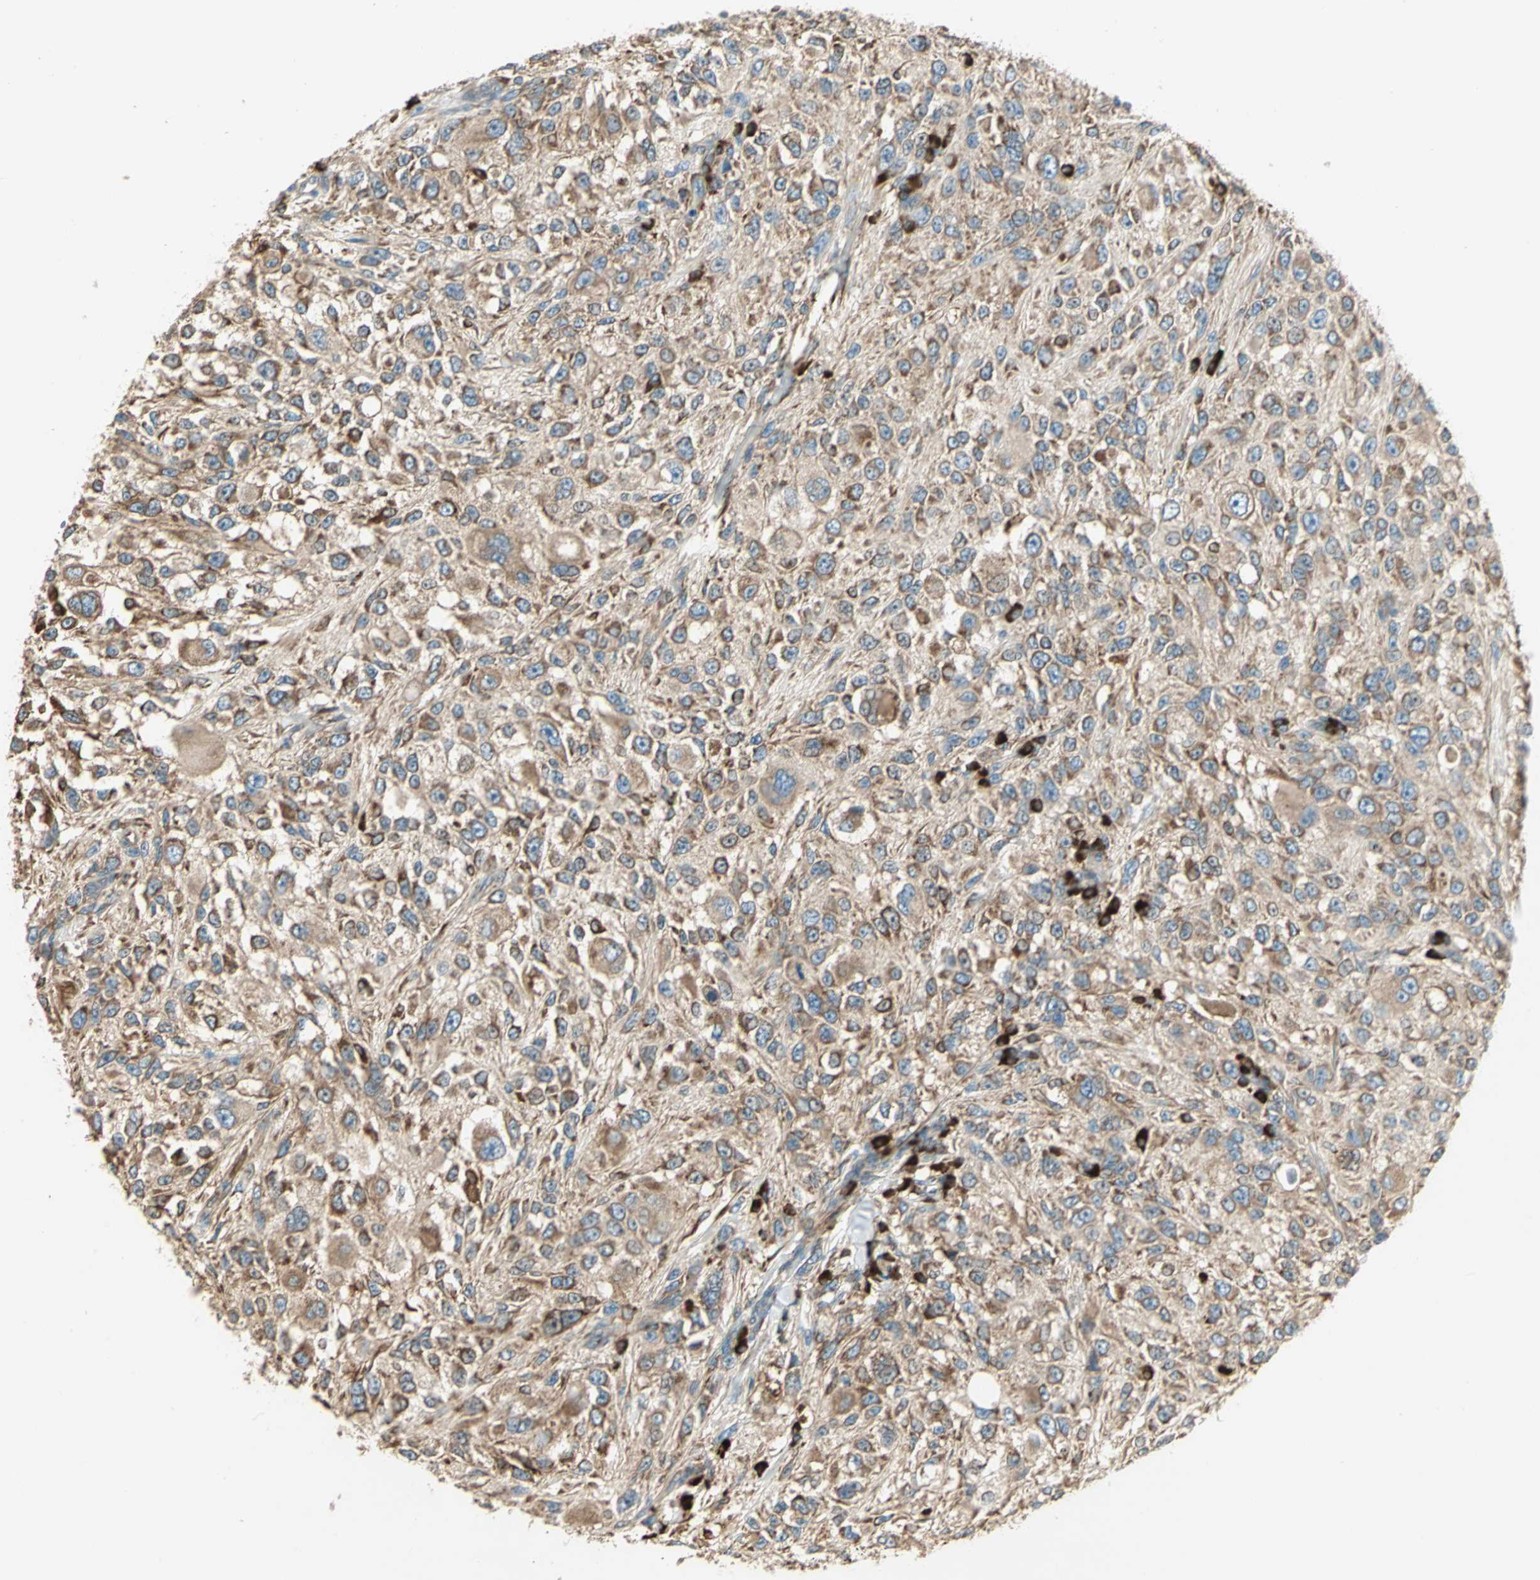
{"staining": {"intensity": "moderate", "quantity": ">75%", "location": "cytoplasmic/membranous"}, "tissue": "melanoma", "cell_type": "Tumor cells", "image_type": "cancer", "snomed": [{"axis": "morphology", "description": "Necrosis, NOS"}, {"axis": "morphology", "description": "Malignant melanoma, NOS"}, {"axis": "topography", "description": "Skin"}], "caption": "Melanoma tissue demonstrates moderate cytoplasmic/membranous staining in approximately >75% of tumor cells, visualized by immunohistochemistry.", "gene": "PDIA4", "patient": {"sex": "female", "age": 87}}